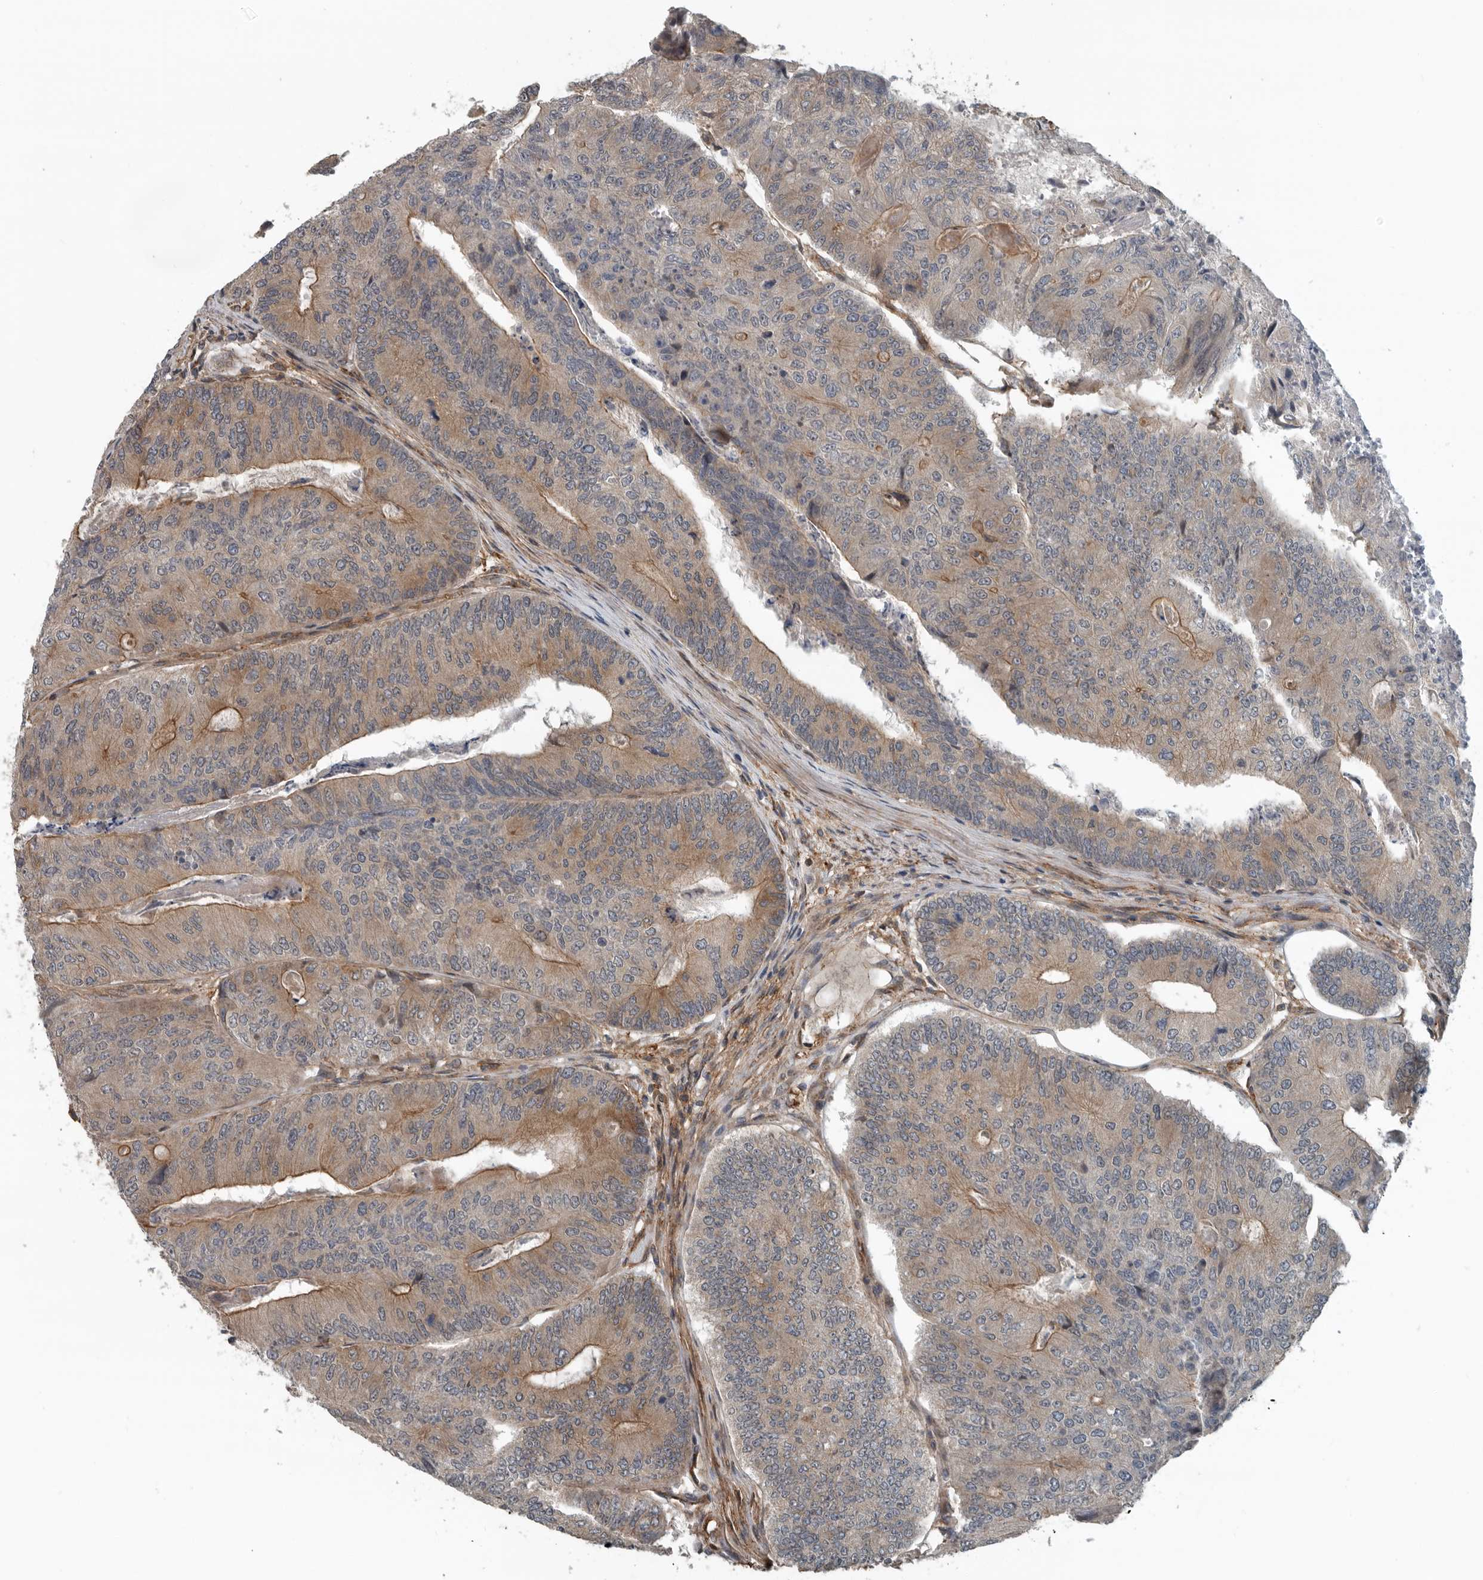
{"staining": {"intensity": "moderate", "quantity": "25%-75%", "location": "cytoplasmic/membranous"}, "tissue": "colorectal cancer", "cell_type": "Tumor cells", "image_type": "cancer", "snomed": [{"axis": "morphology", "description": "Adenocarcinoma, NOS"}, {"axis": "topography", "description": "Colon"}], "caption": "There is medium levels of moderate cytoplasmic/membranous staining in tumor cells of colorectal cancer, as demonstrated by immunohistochemical staining (brown color).", "gene": "AMFR", "patient": {"sex": "female", "age": 67}}